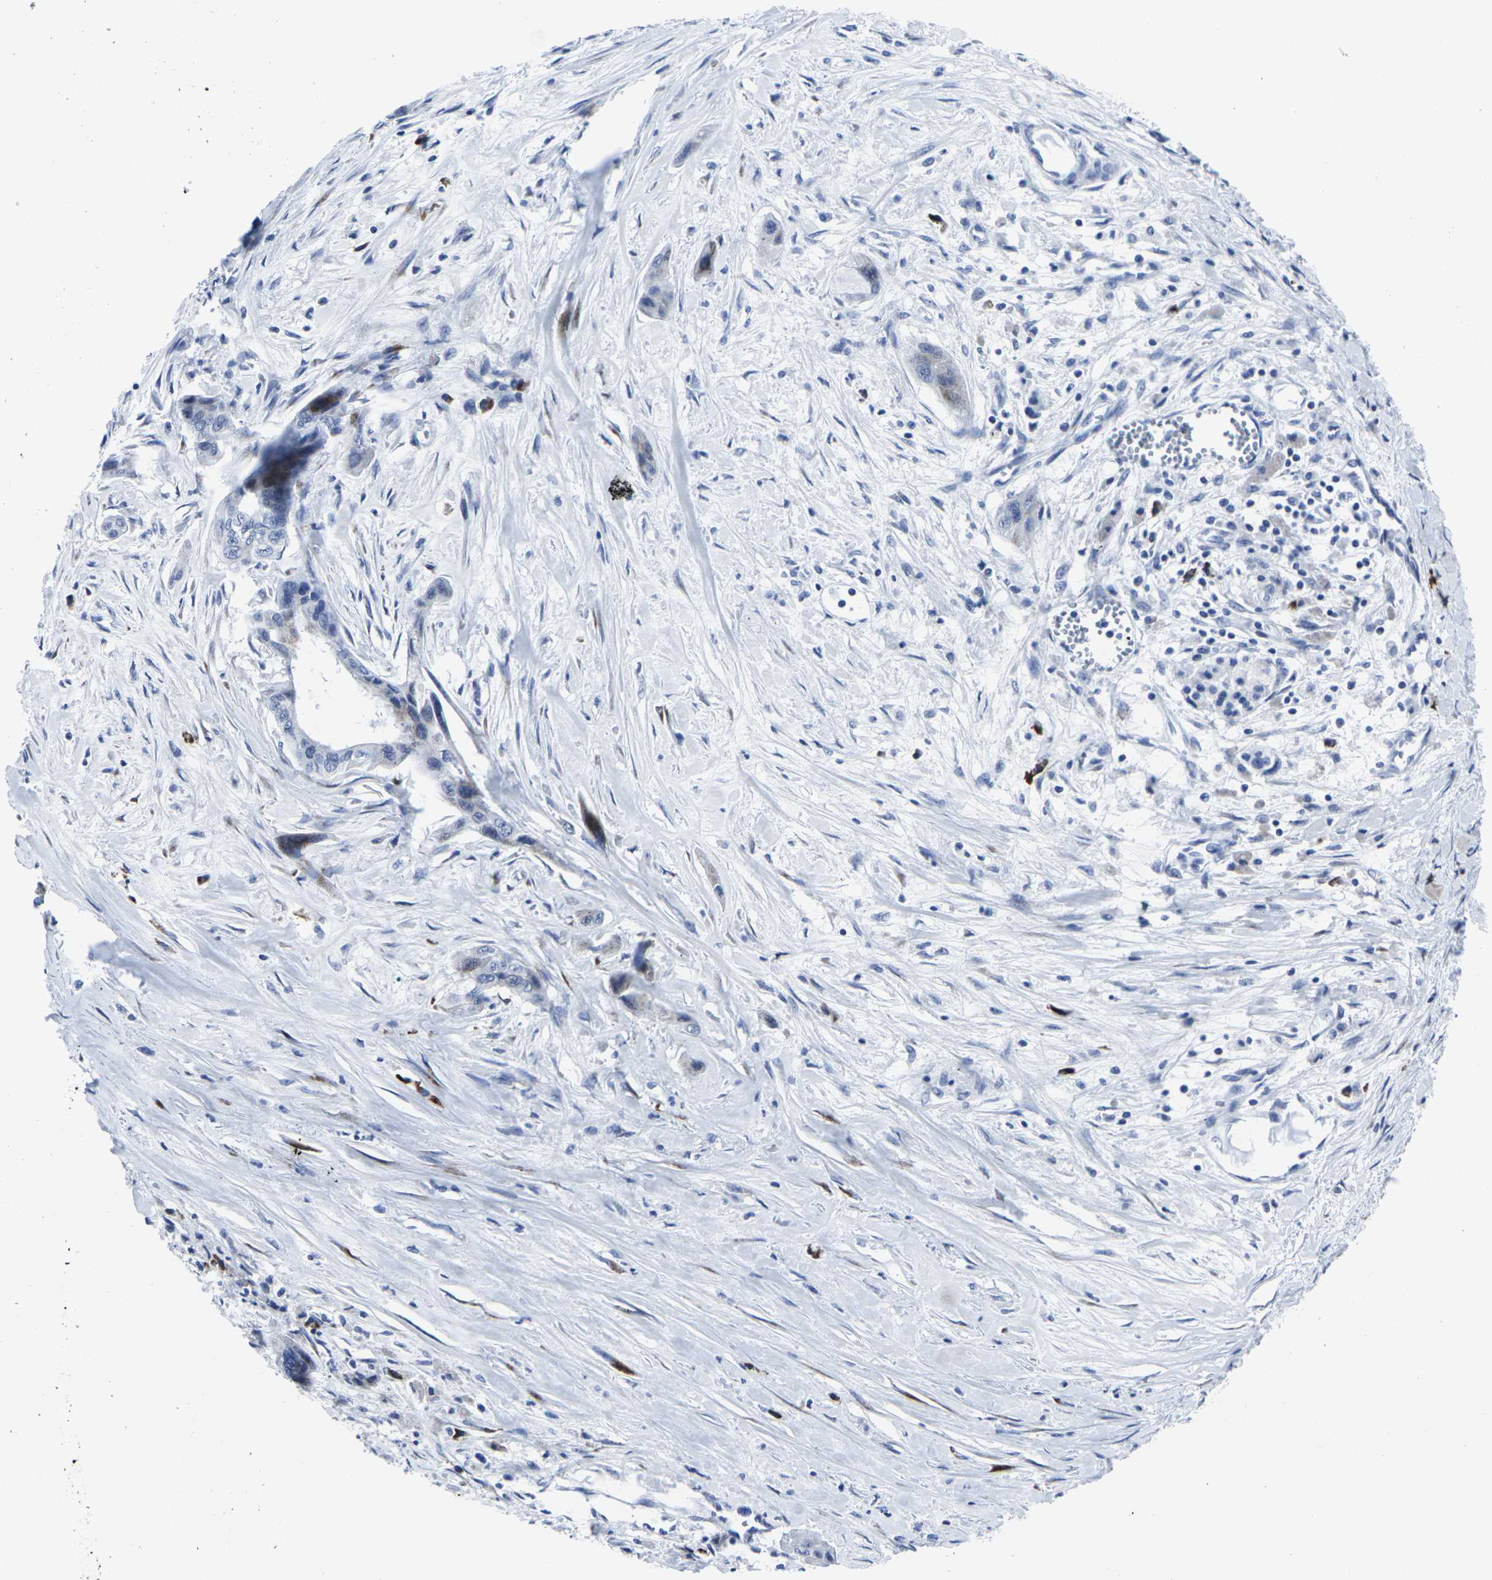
{"staining": {"intensity": "weak", "quantity": "<25%", "location": "cytoplasmic/membranous"}, "tissue": "pancreatic cancer", "cell_type": "Tumor cells", "image_type": "cancer", "snomed": [{"axis": "morphology", "description": "Adenocarcinoma, NOS"}, {"axis": "topography", "description": "Pancreas"}], "caption": "Human adenocarcinoma (pancreatic) stained for a protein using immunohistochemistry displays no staining in tumor cells.", "gene": "RPN1", "patient": {"sex": "male", "age": 73}}